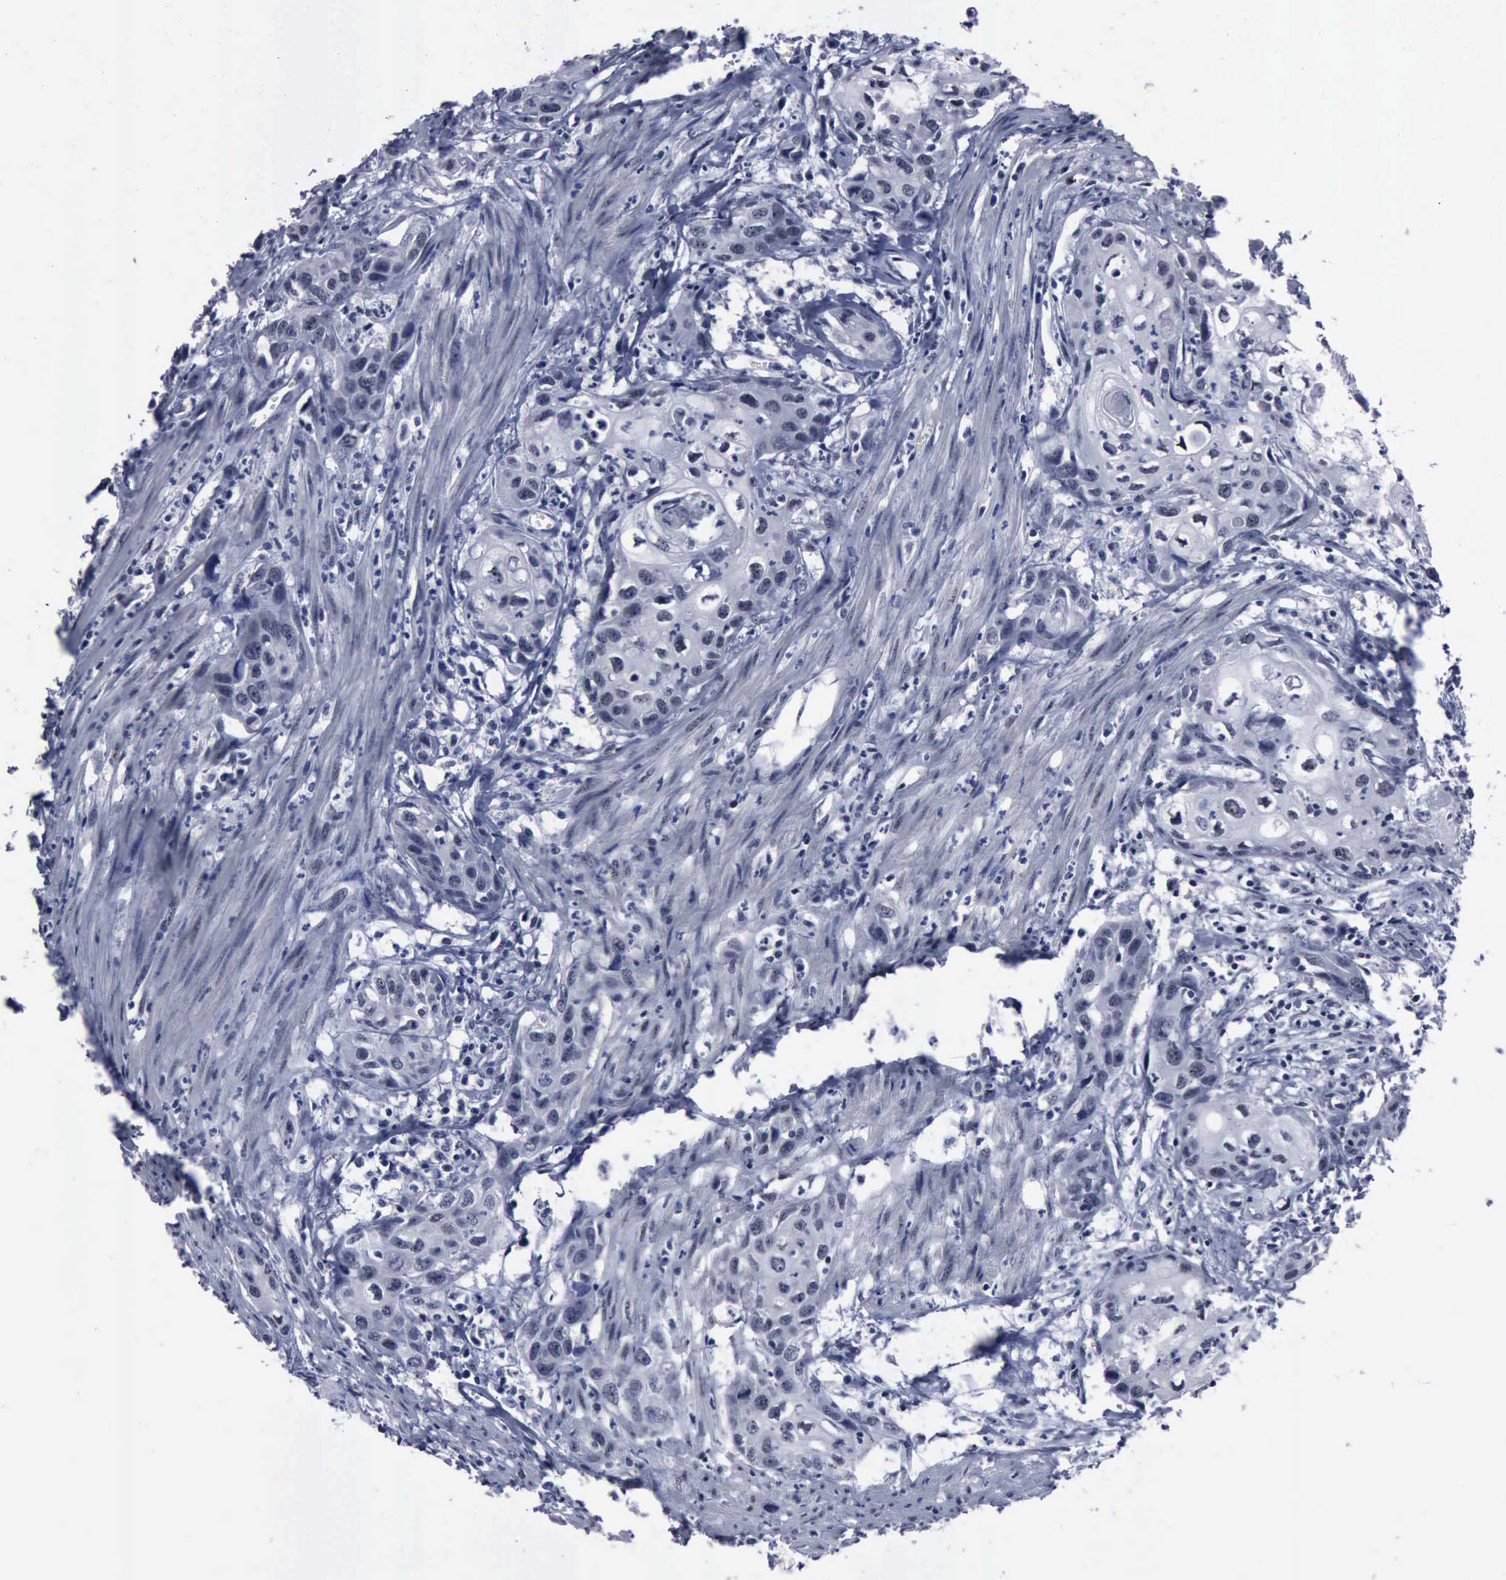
{"staining": {"intensity": "negative", "quantity": "none", "location": "none"}, "tissue": "urothelial cancer", "cell_type": "Tumor cells", "image_type": "cancer", "snomed": [{"axis": "morphology", "description": "Urothelial carcinoma, High grade"}, {"axis": "topography", "description": "Urinary bladder"}], "caption": "A high-resolution micrograph shows immunohistochemistry staining of high-grade urothelial carcinoma, which shows no significant staining in tumor cells.", "gene": "BRD1", "patient": {"sex": "male", "age": 54}}